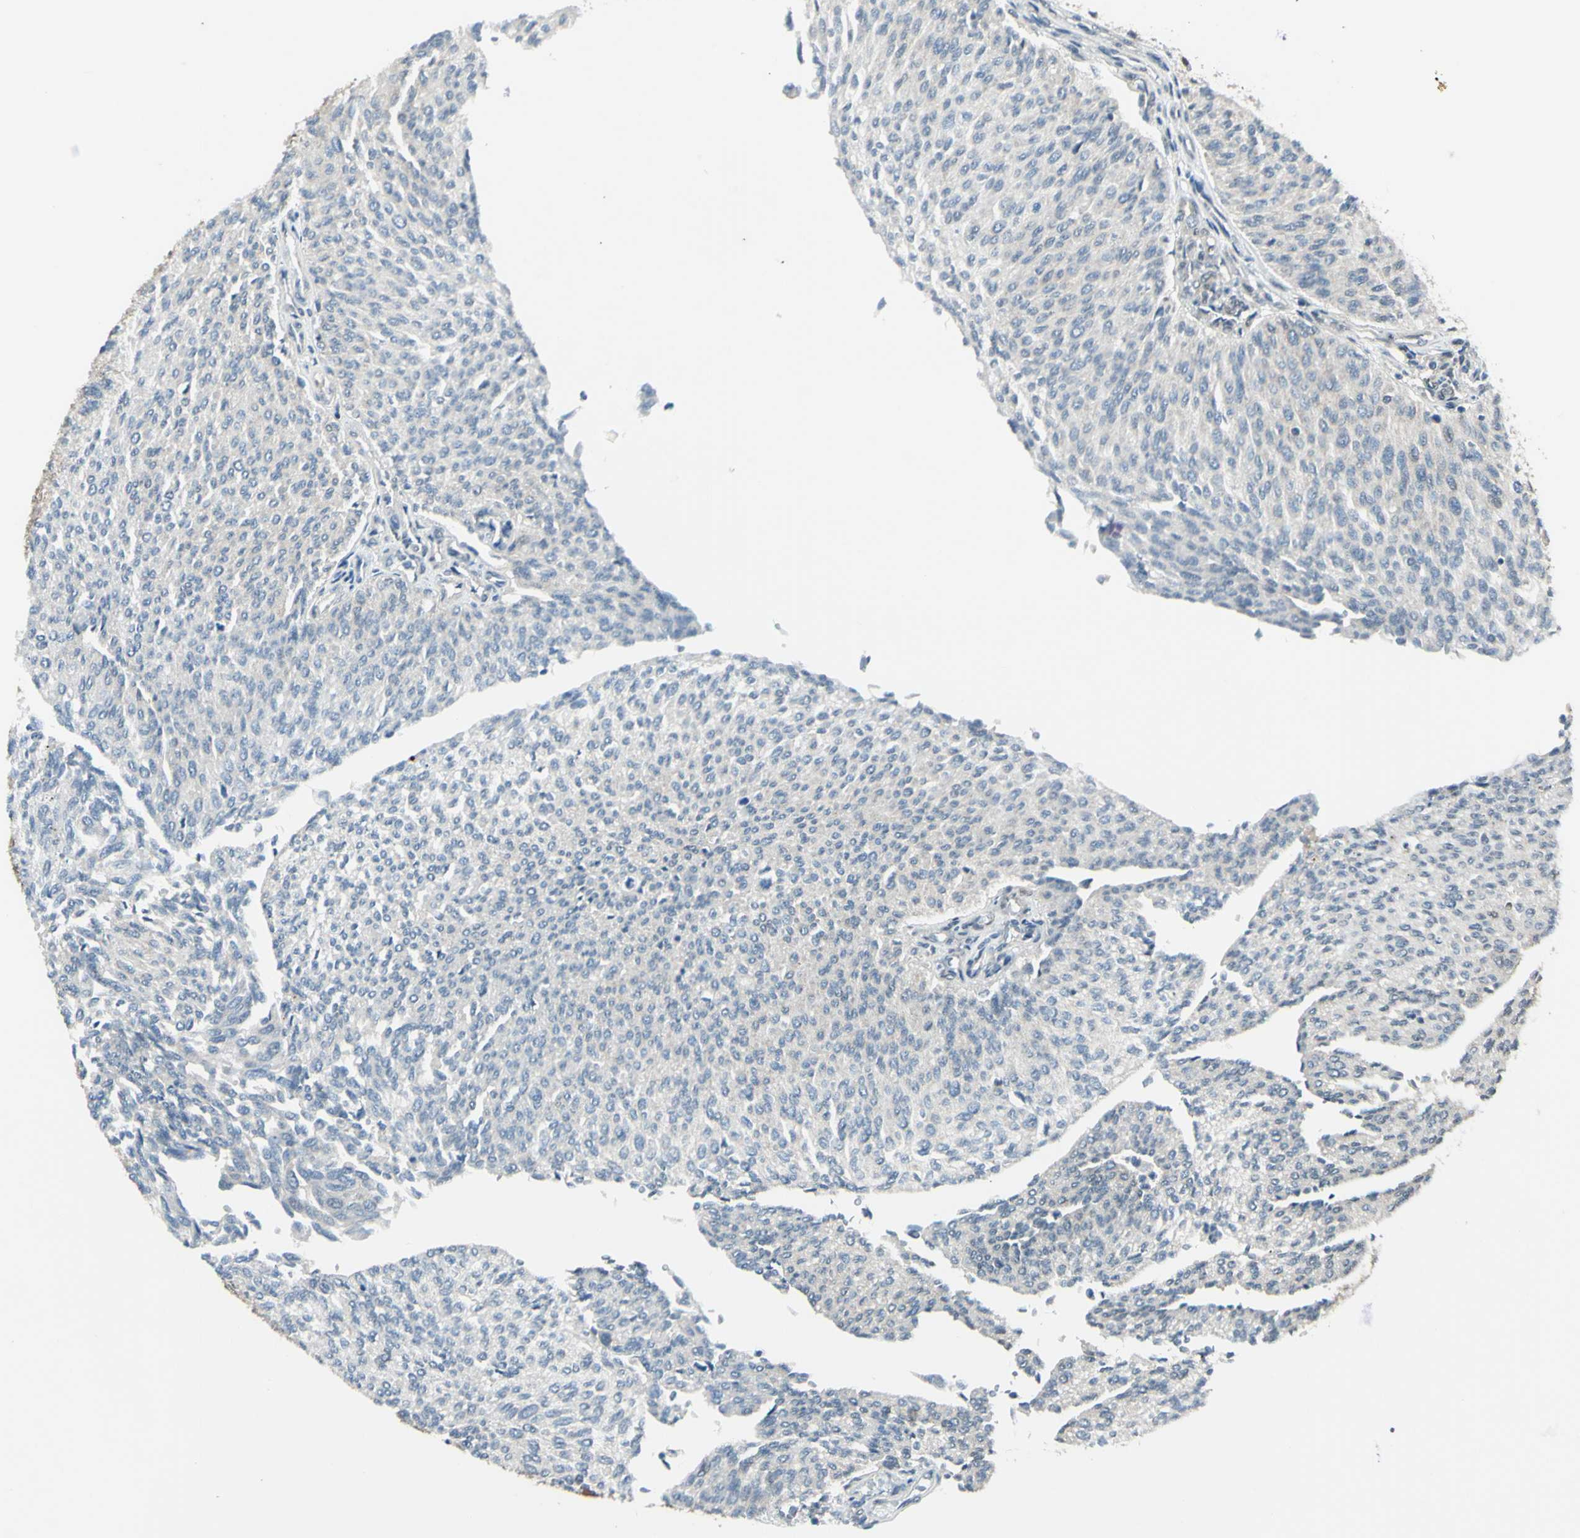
{"staining": {"intensity": "negative", "quantity": "none", "location": "none"}, "tissue": "urothelial cancer", "cell_type": "Tumor cells", "image_type": "cancer", "snomed": [{"axis": "morphology", "description": "Urothelial carcinoma, Low grade"}, {"axis": "topography", "description": "Urinary bladder"}], "caption": "This histopathology image is of low-grade urothelial carcinoma stained with immunohistochemistry to label a protein in brown with the nuclei are counter-stained blue. There is no expression in tumor cells. The staining was performed using DAB to visualize the protein expression in brown, while the nuclei were stained in blue with hematoxylin (Magnification: 20x).", "gene": "PSMD5", "patient": {"sex": "female", "age": 79}}